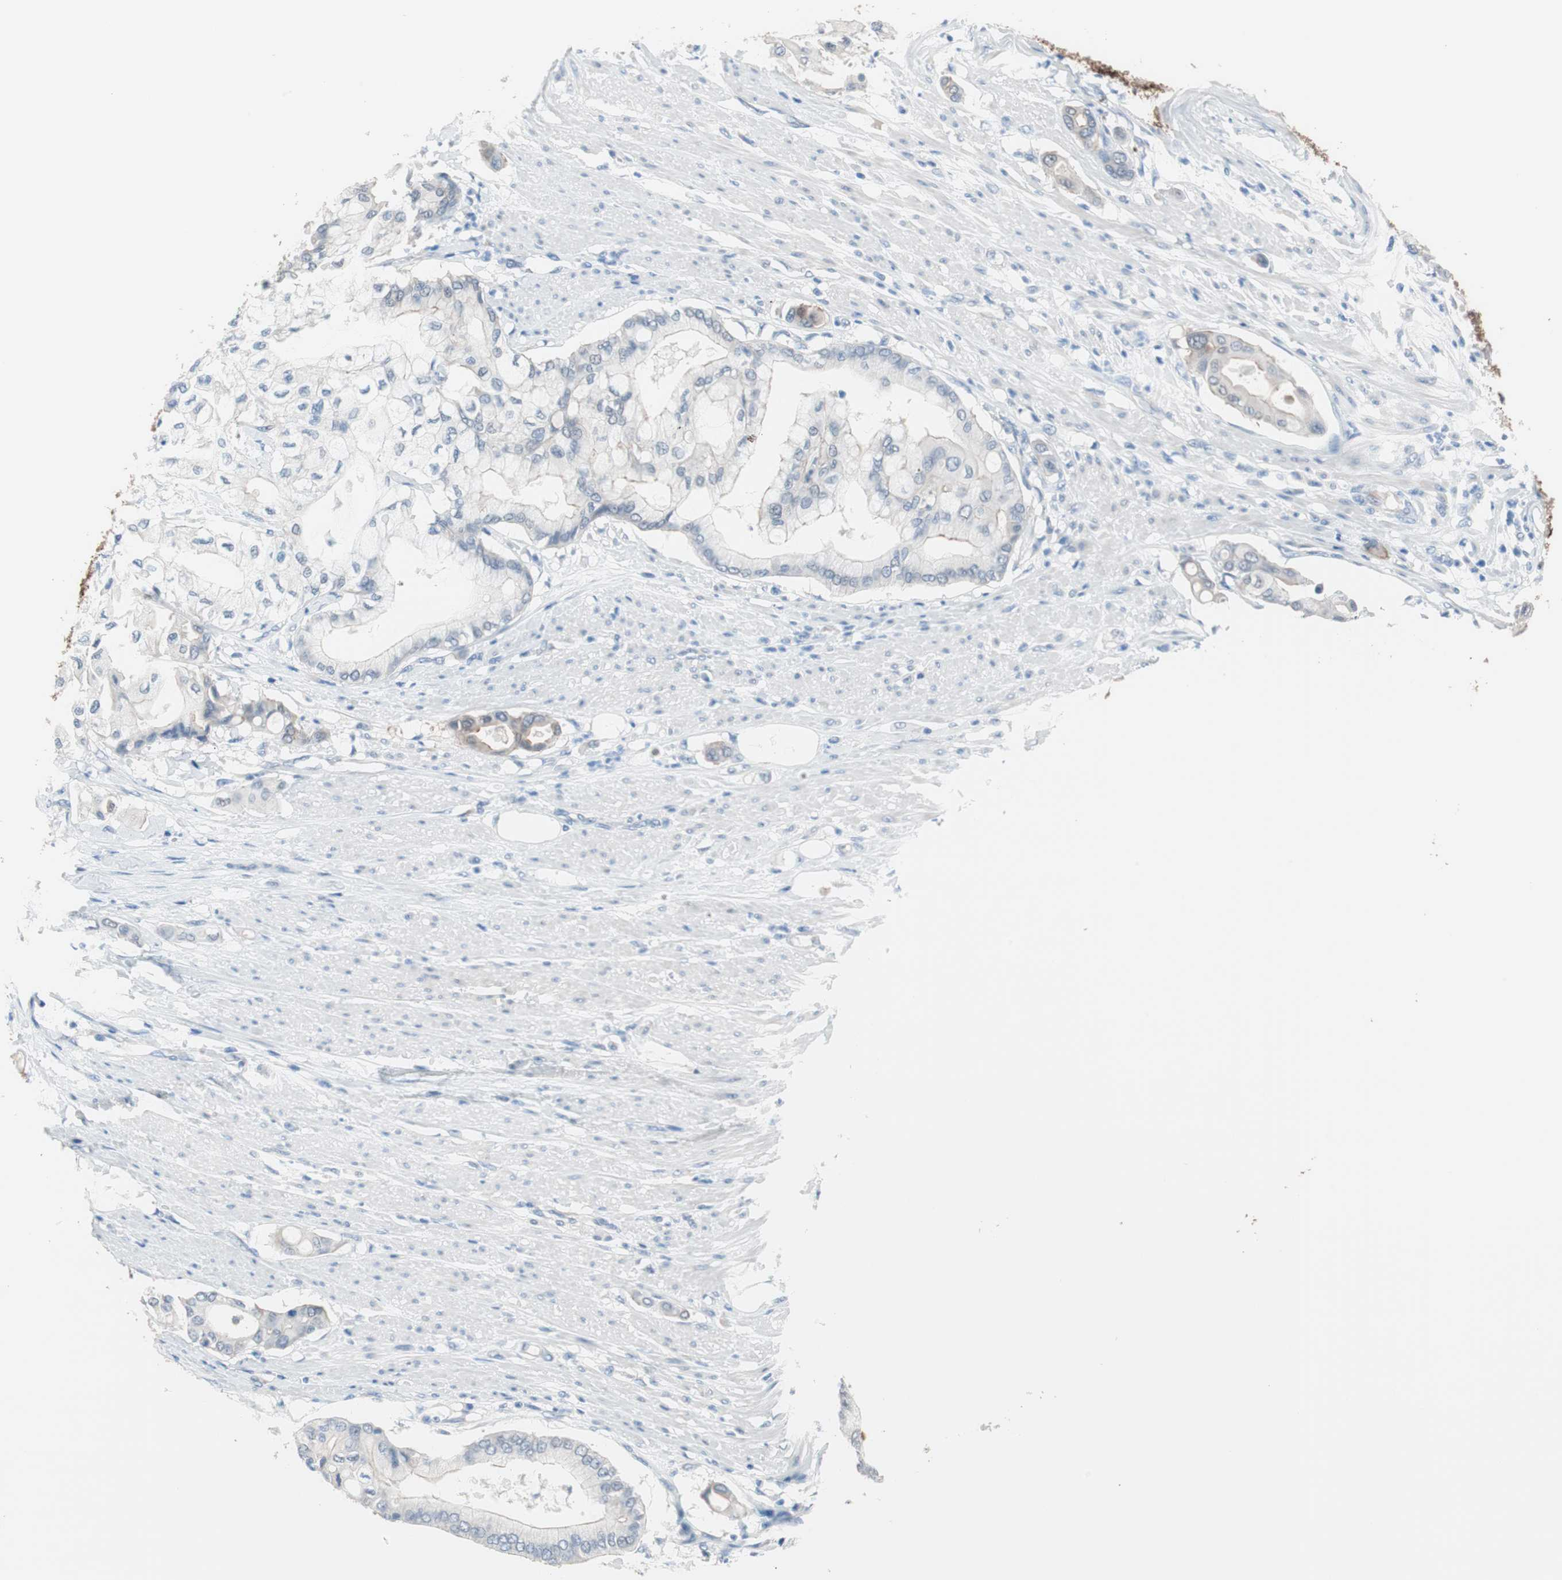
{"staining": {"intensity": "moderate", "quantity": "<25%", "location": "cytoplasmic/membranous"}, "tissue": "pancreatic cancer", "cell_type": "Tumor cells", "image_type": "cancer", "snomed": [{"axis": "morphology", "description": "Adenocarcinoma, NOS"}, {"axis": "morphology", "description": "Adenocarcinoma, metastatic, NOS"}, {"axis": "topography", "description": "Lymph node"}, {"axis": "topography", "description": "Pancreas"}, {"axis": "topography", "description": "Duodenum"}], "caption": "Immunohistochemical staining of metastatic adenocarcinoma (pancreatic) displays moderate cytoplasmic/membranous protein expression in approximately <25% of tumor cells.", "gene": "VIL1", "patient": {"sex": "female", "age": 64}}